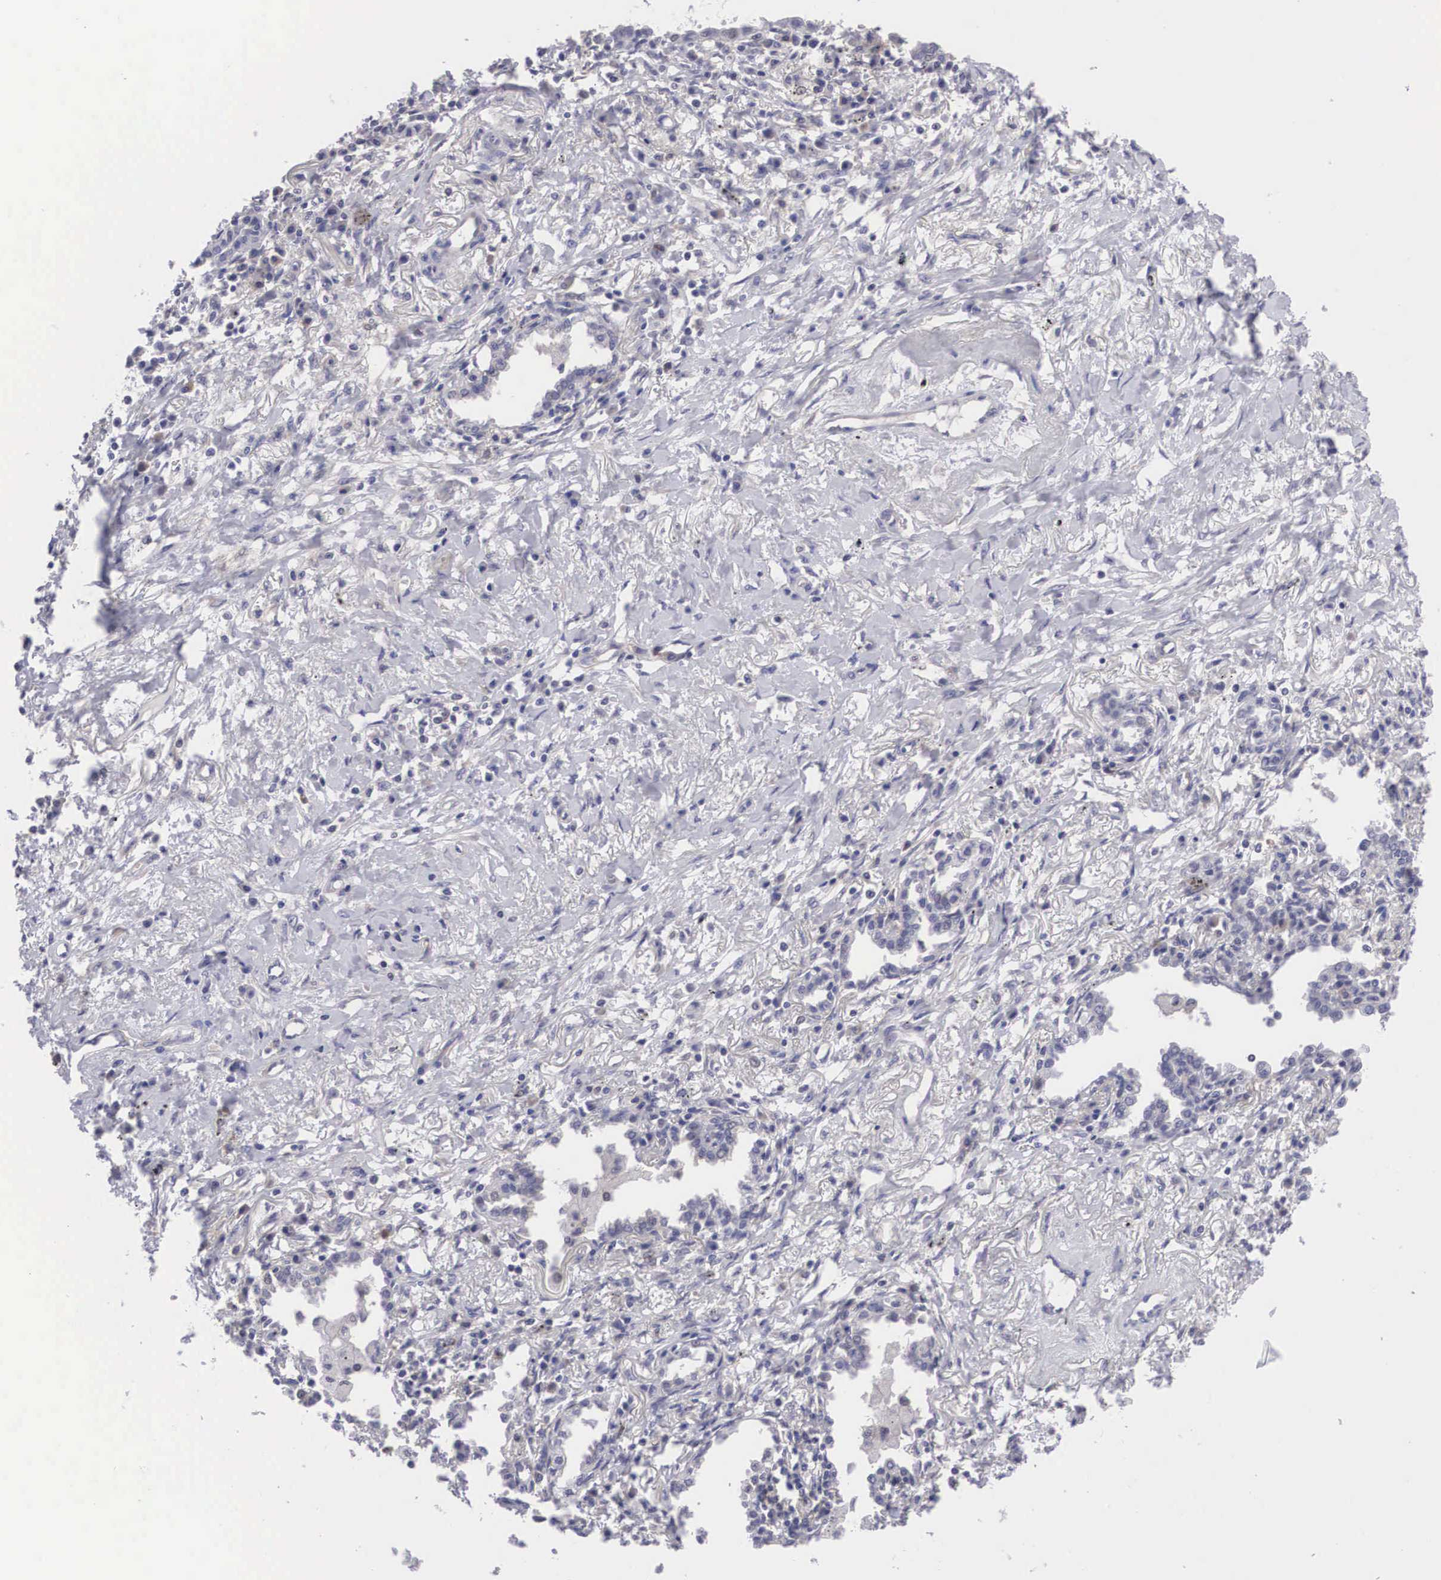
{"staining": {"intensity": "negative", "quantity": "none", "location": "none"}, "tissue": "lung cancer", "cell_type": "Tumor cells", "image_type": "cancer", "snomed": [{"axis": "morphology", "description": "Adenocarcinoma, NOS"}, {"axis": "topography", "description": "Lung"}], "caption": "A high-resolution image shows immunohistochemistry (IHC) staining of lung cancer (adenocarcinoma), which demonstrates no significant staining in tumor cells.", "gene": "GRIPAP1", "patient": {"sex": "male", "age": 60}}